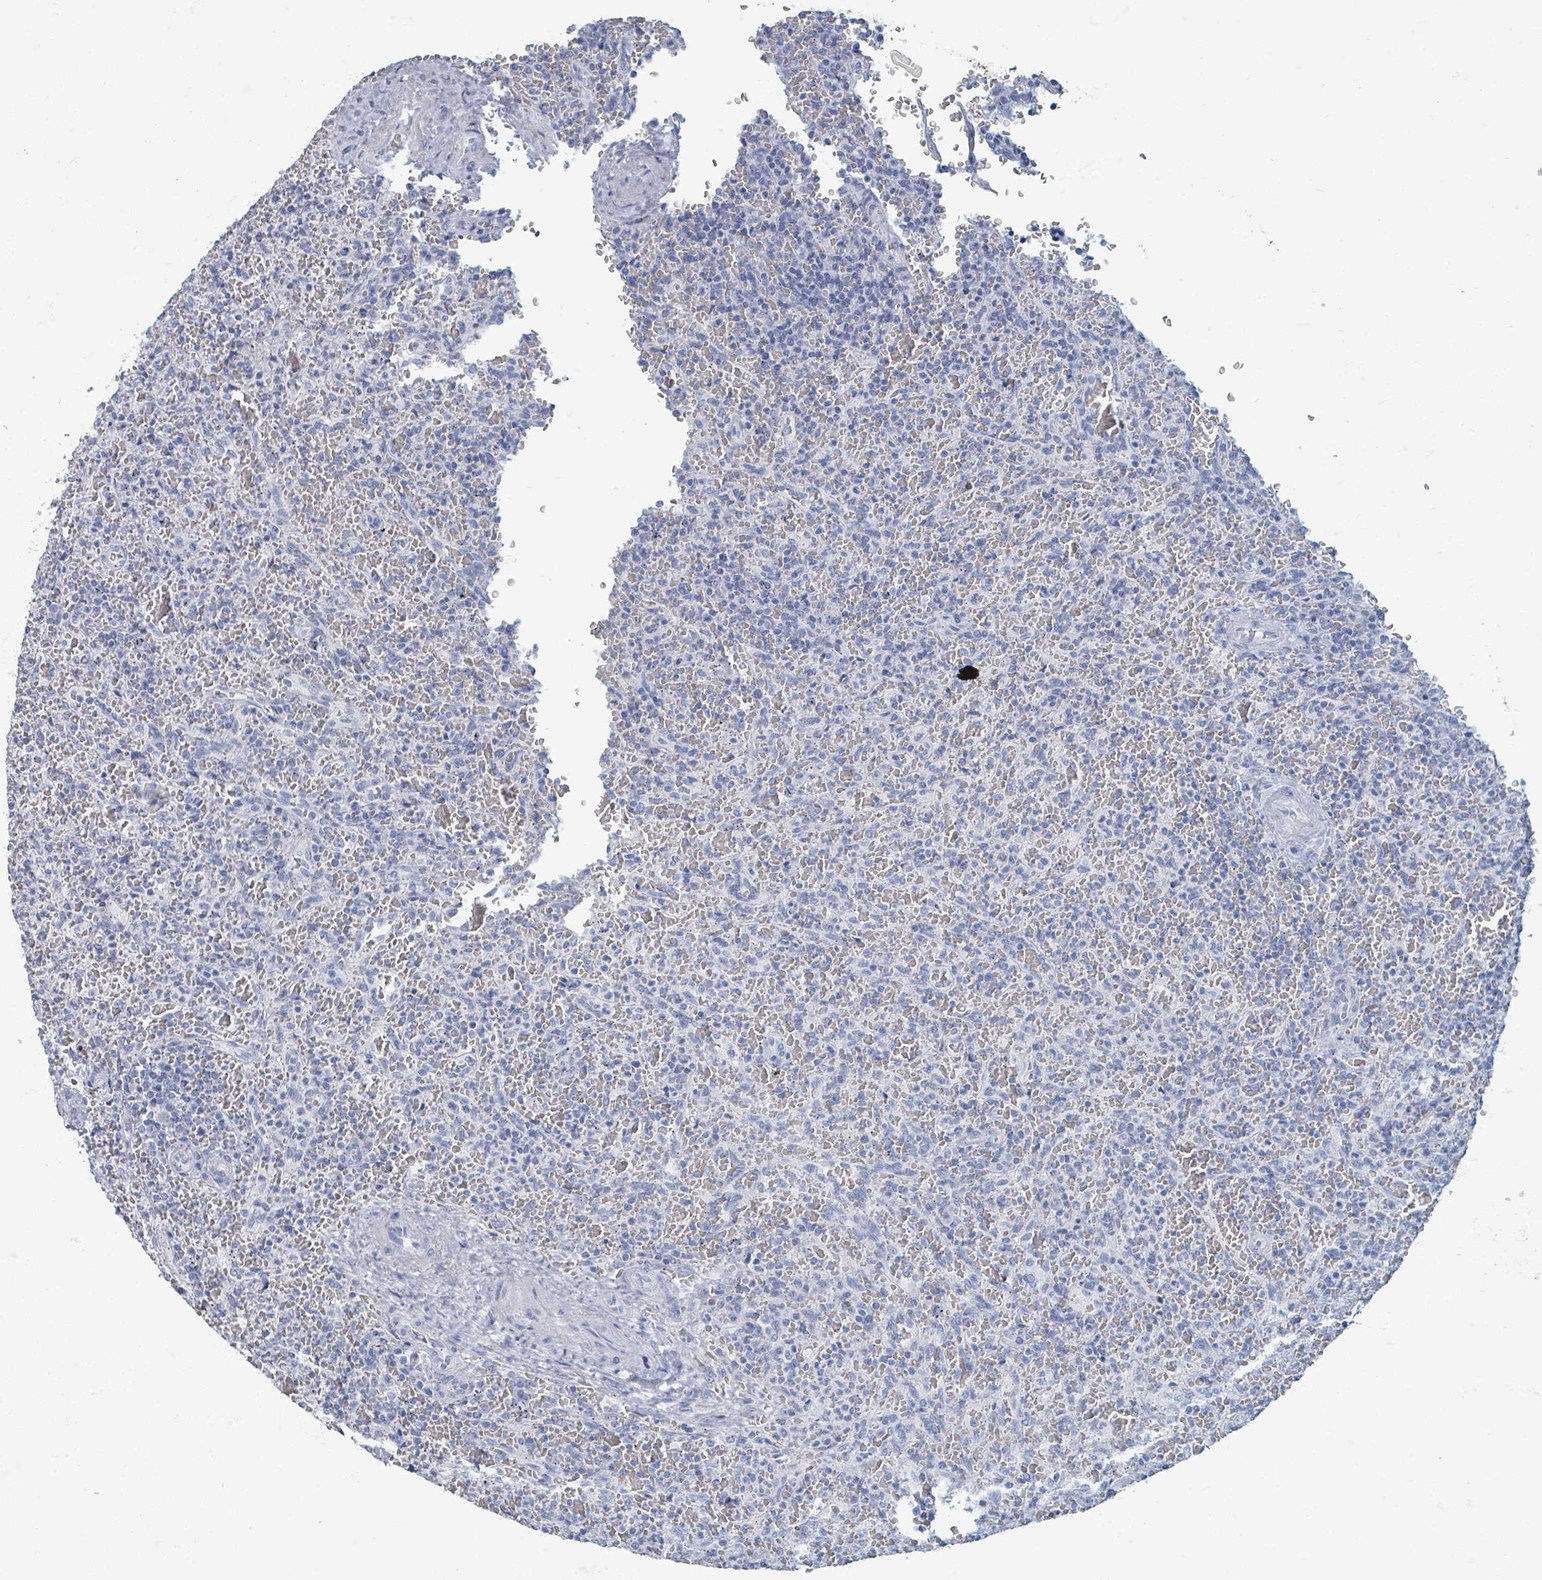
{"staining": {"intensity": "negative", "quantity": "none", "location": "none"}, "tissue": "lymphoma", "cell_type": "Tumor cells", "image_type": "cancer", "snomed": [{"axis": "morphology", "description": "Malignant lymphoma, non-Hodgkin's type, Low grade"}, {"axis": "topography", "description": "Spleen"}], "caption": "Immunohistochemical staining of human malignant lymphoma, non-Hodgkin's type (low-grade) demonstrates no significant positivity in tumor cells. Brightfield microscopy of immunohistochemistry stained with DAB (brown) and hematoxylin (blue), captured at high magnification.", "gene": "TAS2R1", "patient": {"sex": "female", "age": 64}}